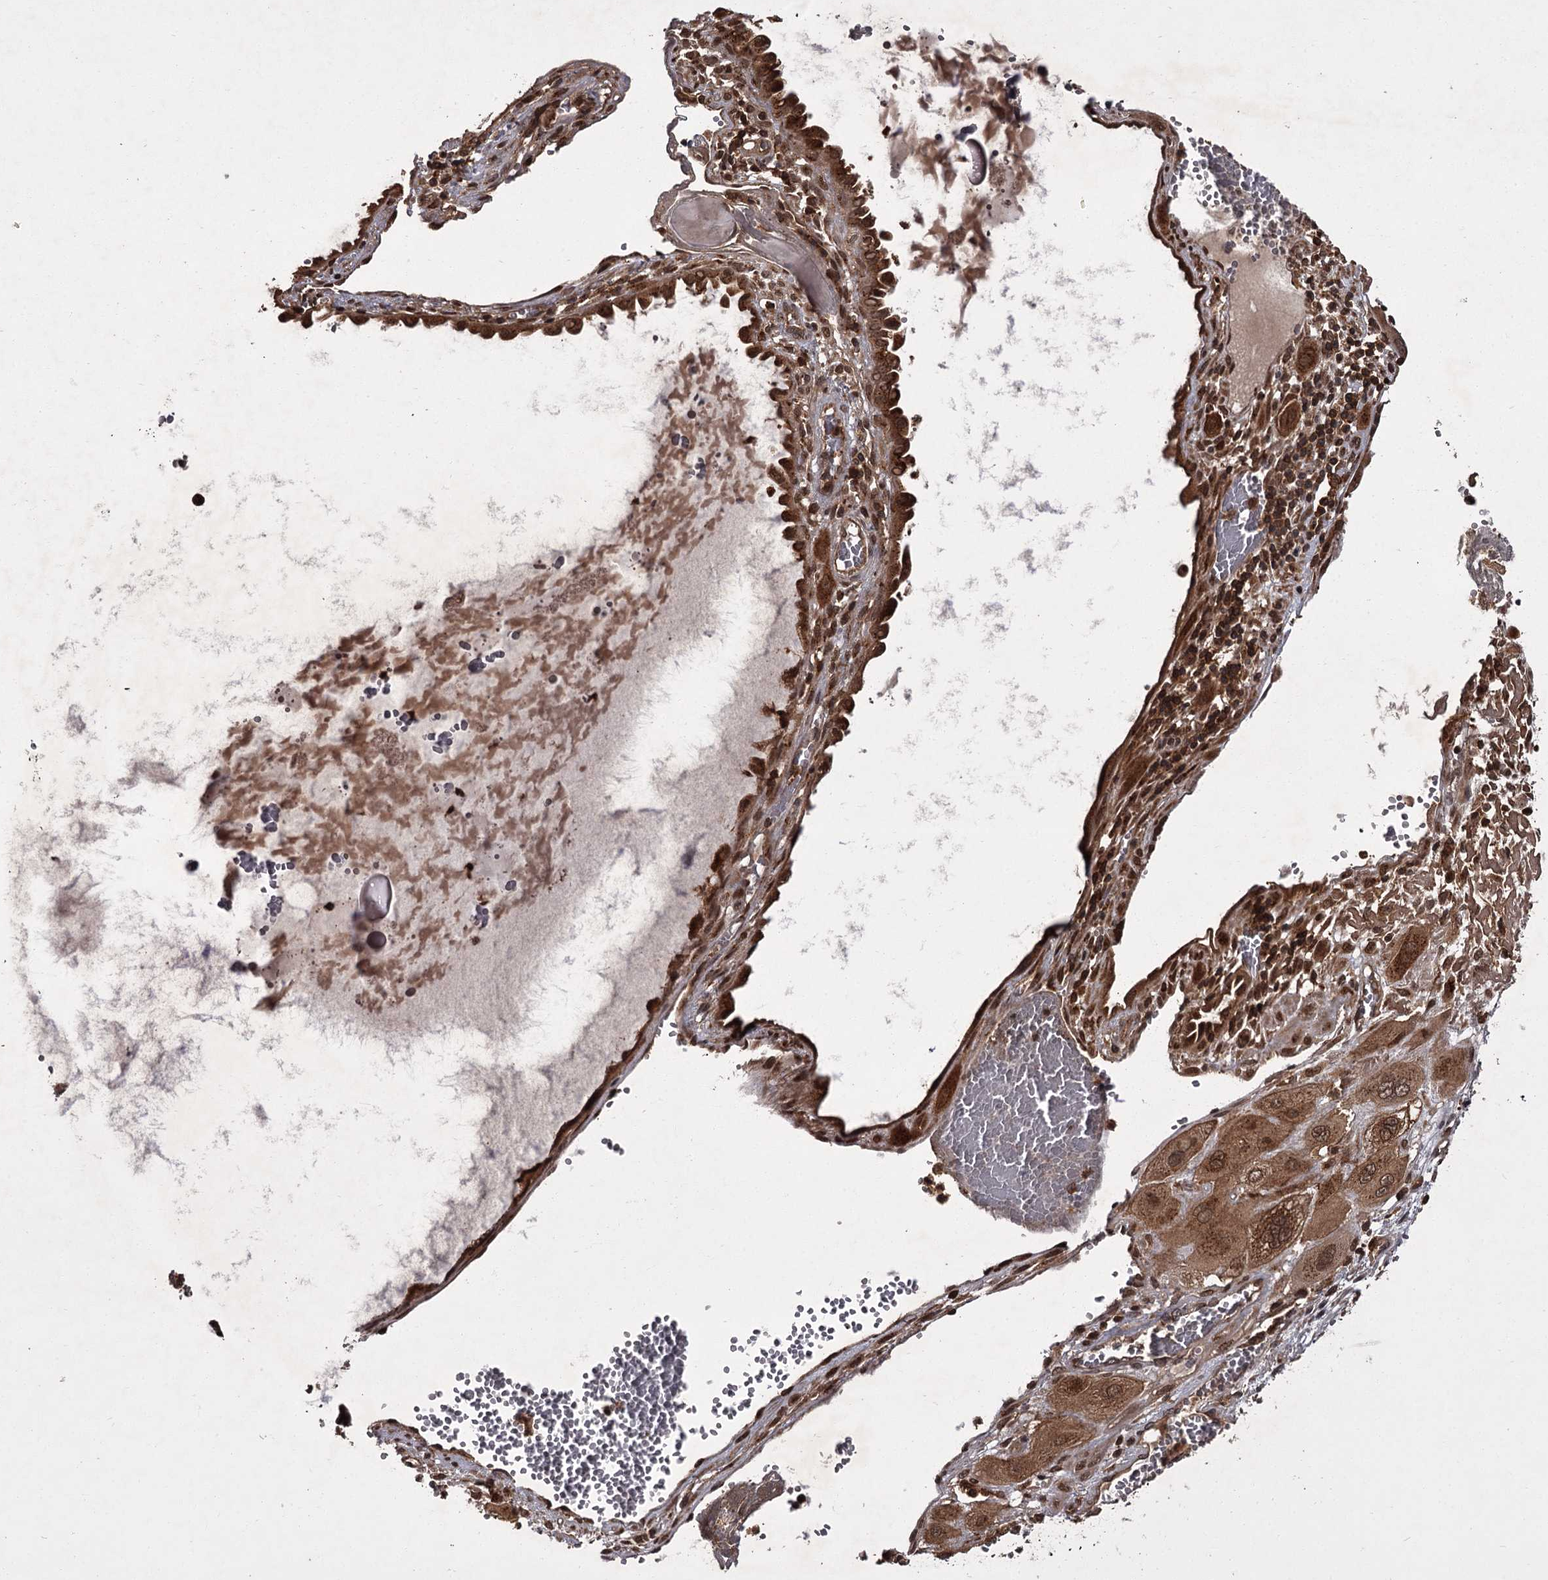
{"staining": {"intensity": "moderate", "quantity": ">75%", "location": "cytoplasmic/membranous,nuclear"}, "tissue": "cervical cancer", "cell_type": "Tumor cells", "image_type": "cancer", "snomed": [{"axis": "morphology", "description": "Squamous cell carcinoma, NOS"}, {"axis": "topography", "description": "Cervix"}], "caption": "This is a micrograph of immunohistochemistry (IHC) staining of cervical cancer, which shows moderate positivity in the cytoplasmic/membranous and nuclear of tumor cells.", "gene": "TBC1D23", "patient": {"sex": "female", "age": 34}}